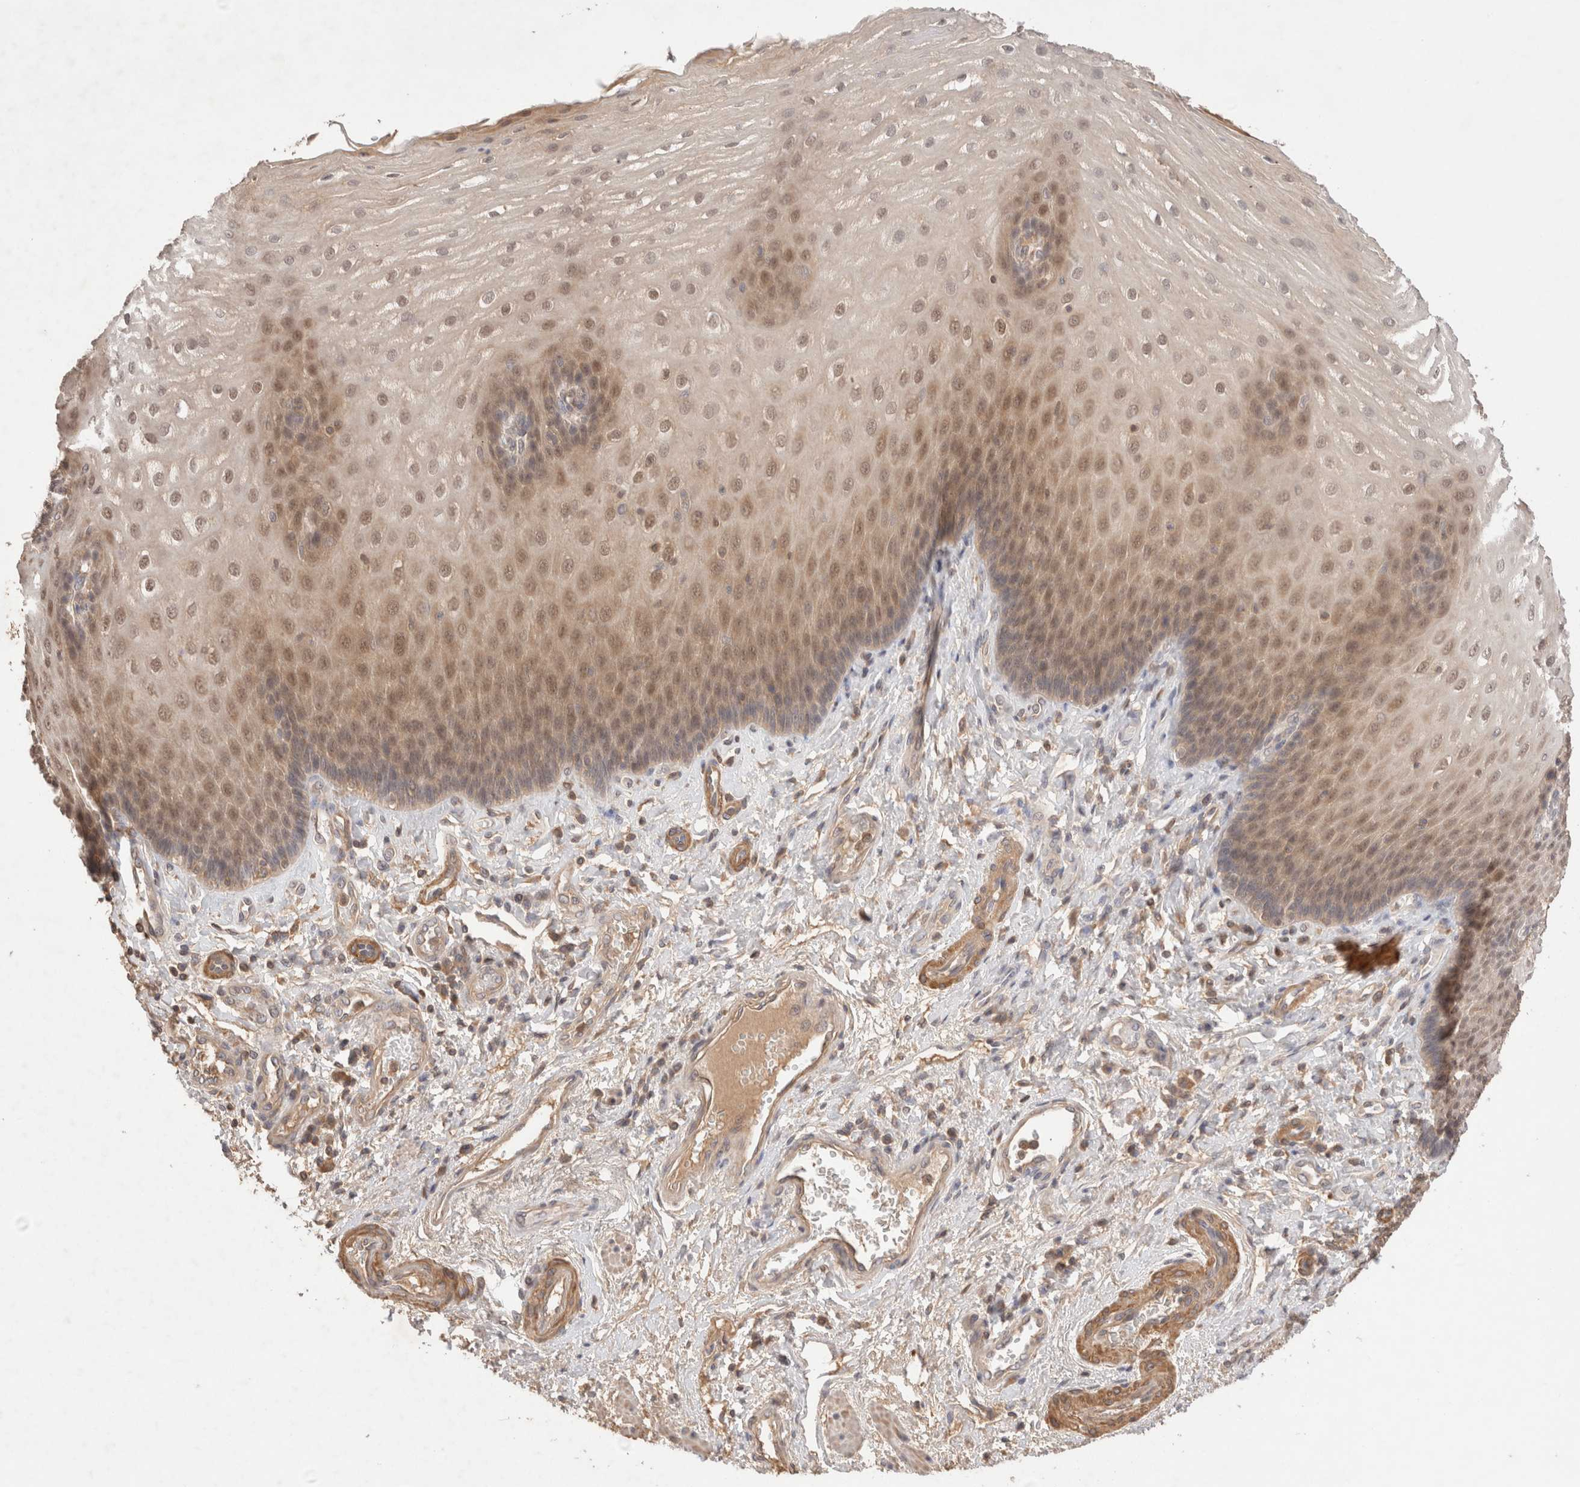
{"staining": {"intensity": "moderate", "quantity": ">75%", "location": "cytoplasmic/membranous,nuclear"}, "tissue": "esophagus", "cell_type": "Squamous epithelial cells", "image_type": "normal", "snomed": [{"axis": "morphology", "description": "Normal tissue, NOS"}, {"axis": "topography", "description": "Esophagus"}], "caption": "Brown immunohistochemical staining in benign human esophagus exhibits moderate cytoplasmic/membranous,nuclear expression in approximately >75% of squamous epithelial cells.", "gene": "CARNMT1", "patient": {"sex": "male", "age": 54}}